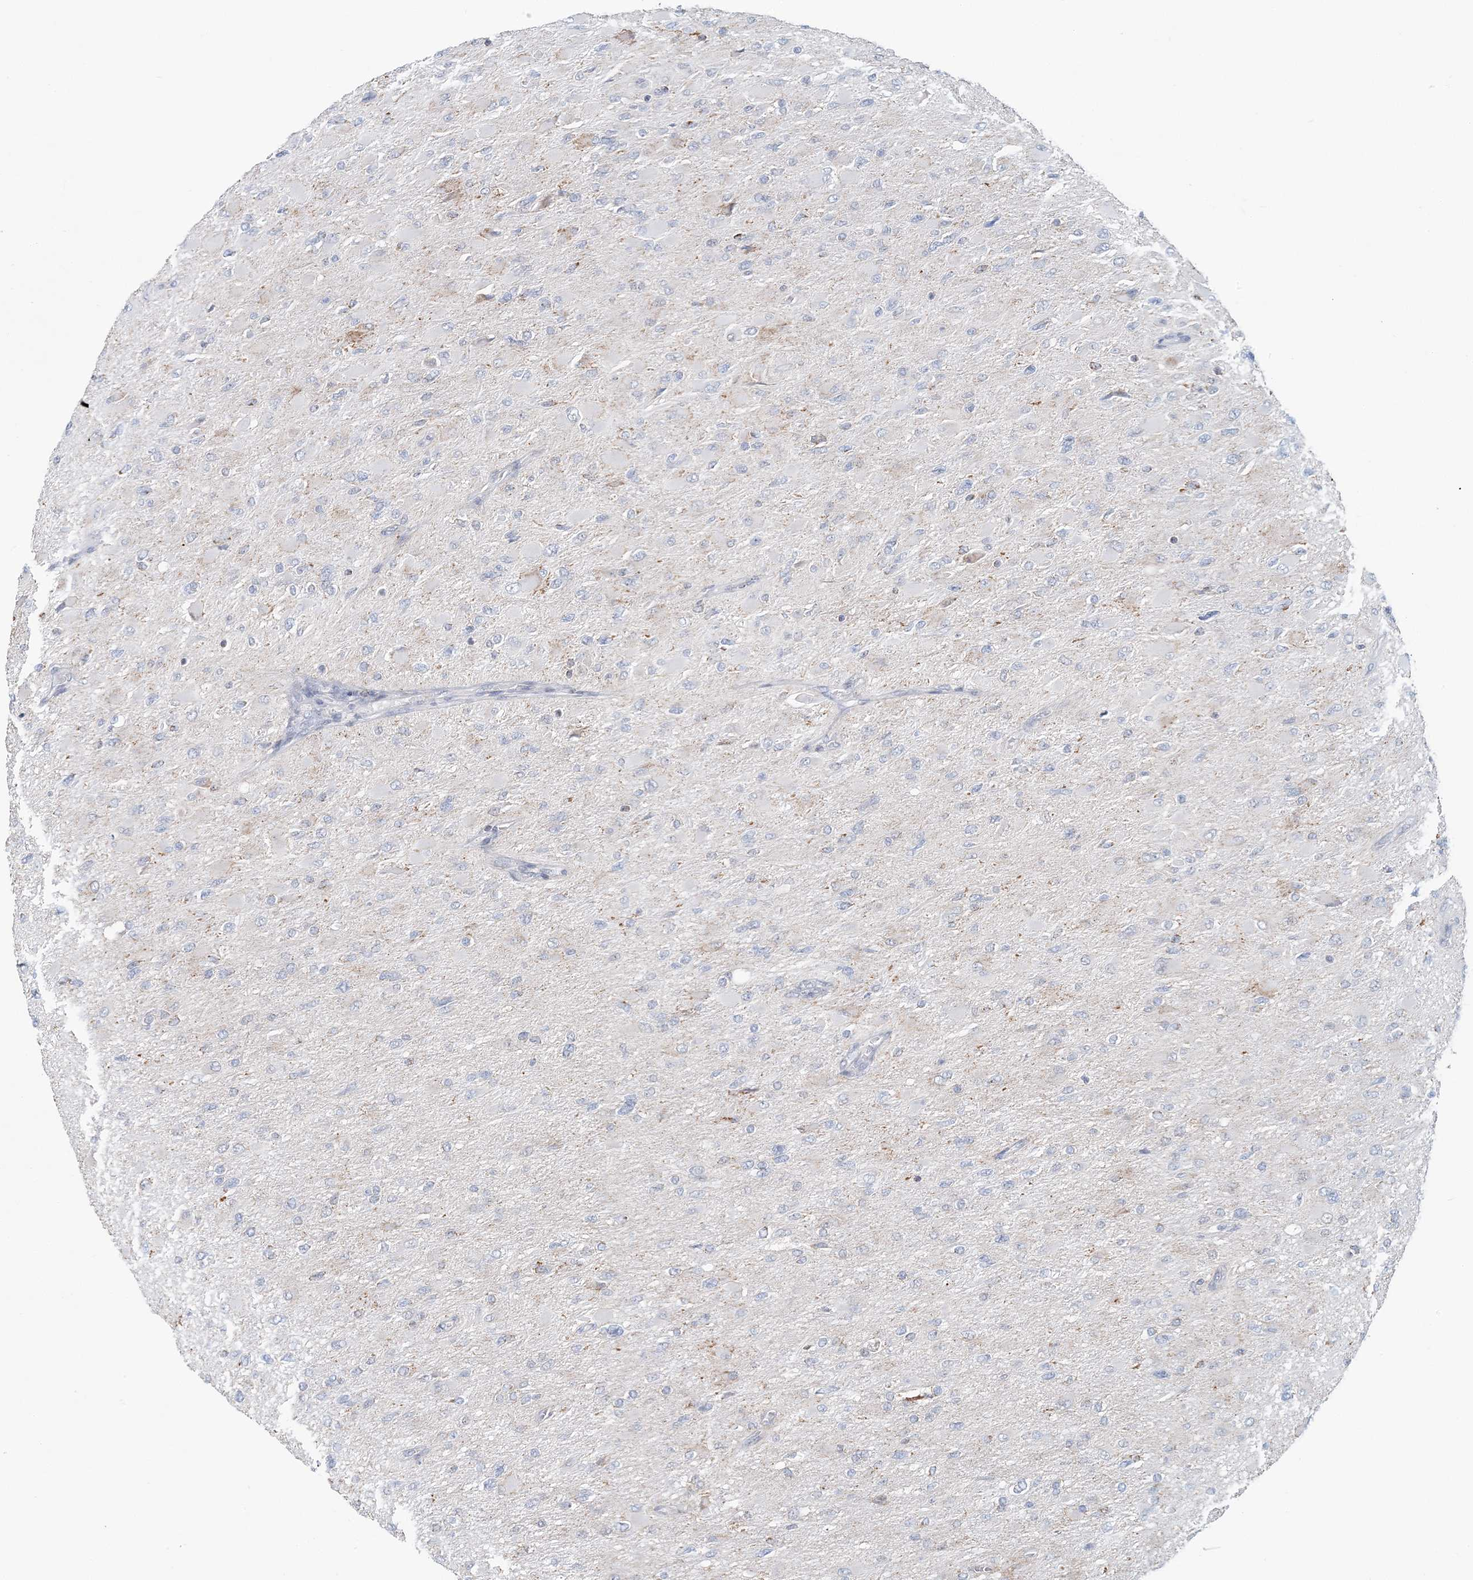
{"staining": {"intensity": "negative", "quantity": "none", "location": "none"}, "tissue": "glioma", "cell_type": "Tumor cells", "image_type": "cancer", "snomed": [{"axis": "morphology", "description": "Glioma, malignant, High grade"}, {"axis": "topography", "description": "Cerebral cortex"}], "caption": "This micrograph is of high-grade glioma (malignant) stained with immunohistochemistry (IHC) to label a protein in brown with the nuclei are counter-stained blue. There is no positivity in tumor cells.", "gene": "BDH1", "patient": {"sex": "female", "age": 36}}